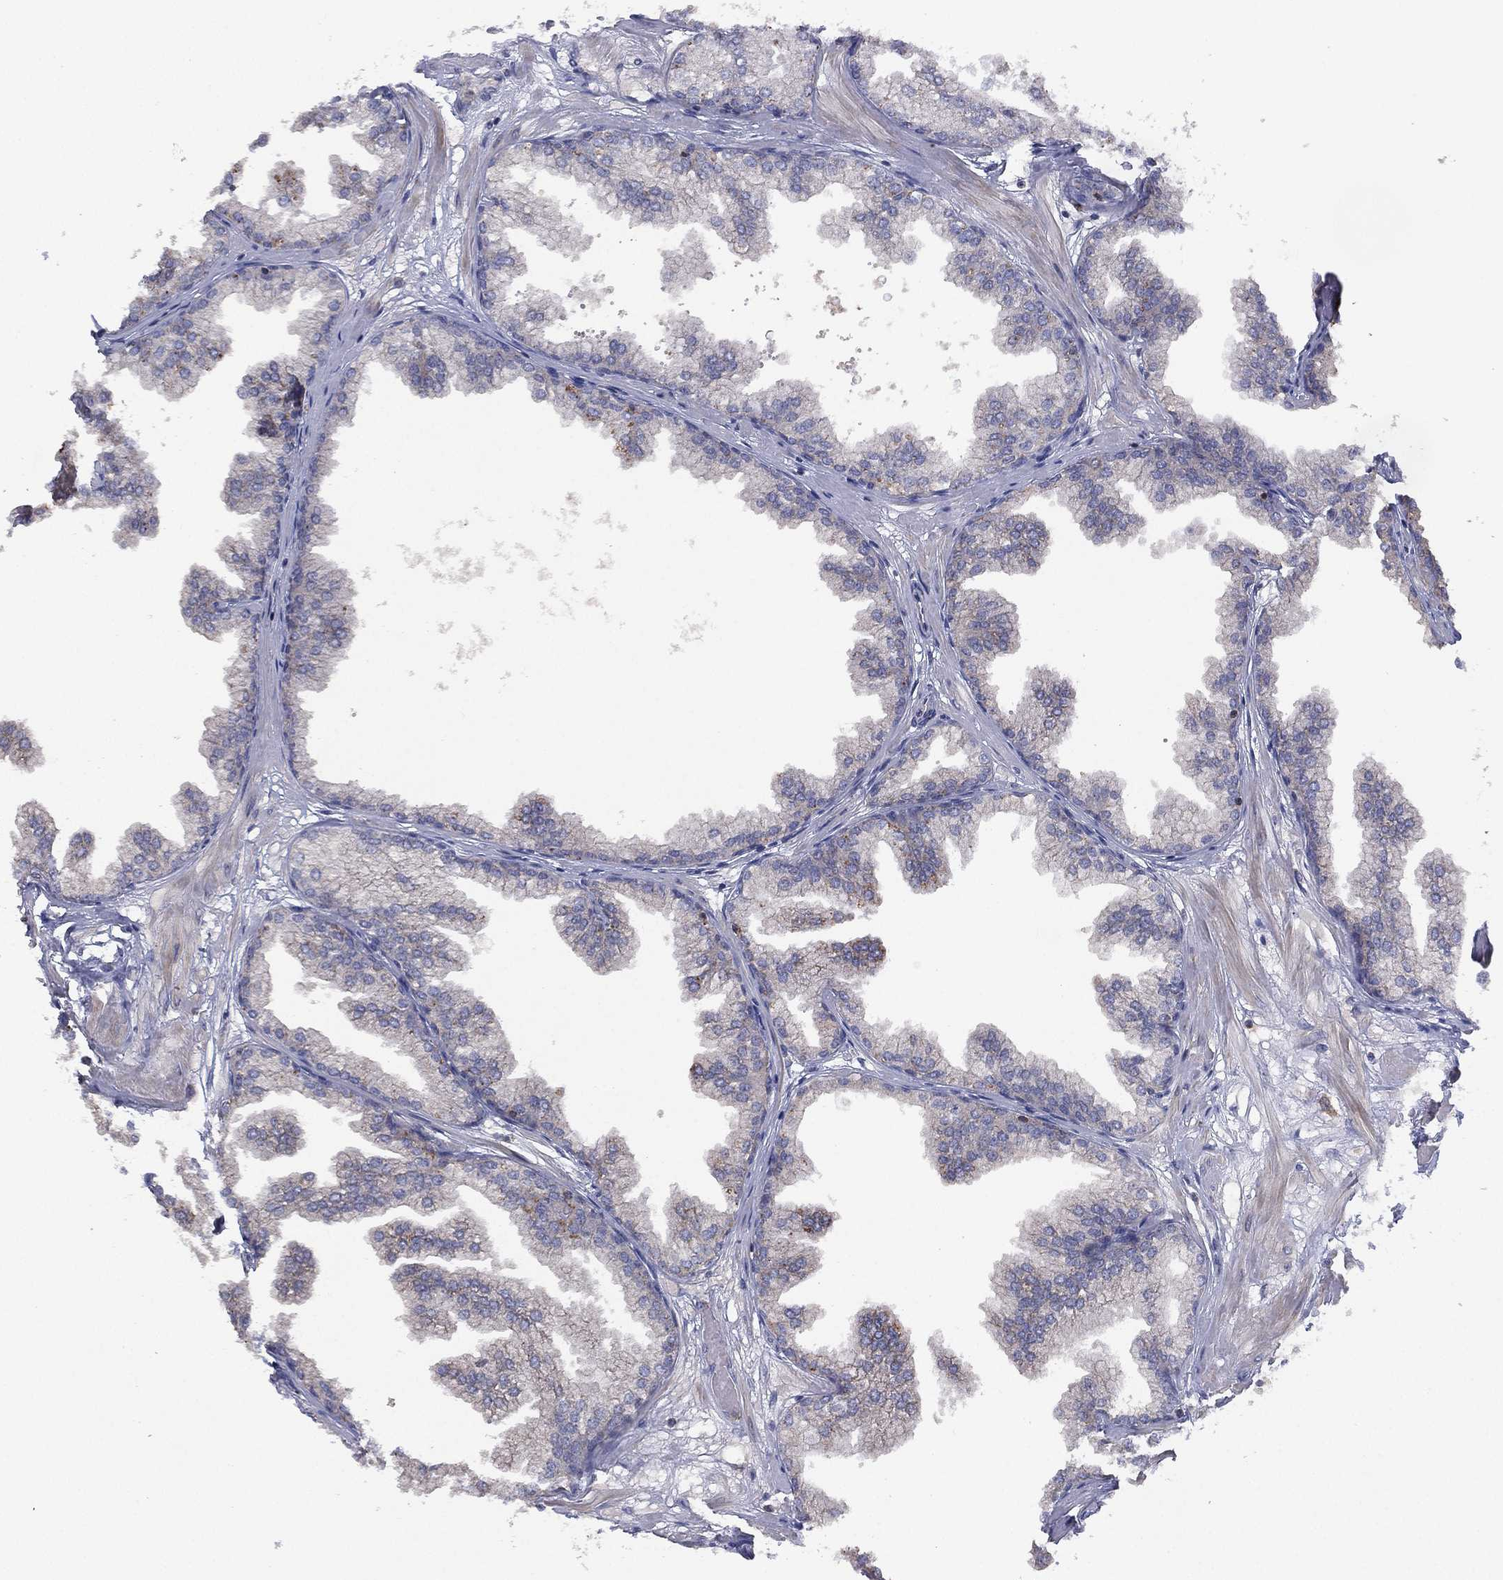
{"staining": {"intensity": "negative", "quantity": "none", "location": "none"}, "tissue": "prostate", "cell_type": "Glandular cells", "image_type": "normal", "snomed": [{"axis": "morphology", "description": "Normal tissue, NOS"}, {"axis": "topography", "description": "Prostate"}], "caption": "The immunohistochemistry photomicrograph has no significant expression in glandular cells of prostate. (DAB (3,3'-diaminobenzidine) IHC visualized using brightfield microscopy, high magnification).", "gene": "DOCK8", "patient": {"sex": "male", "age": 37}}